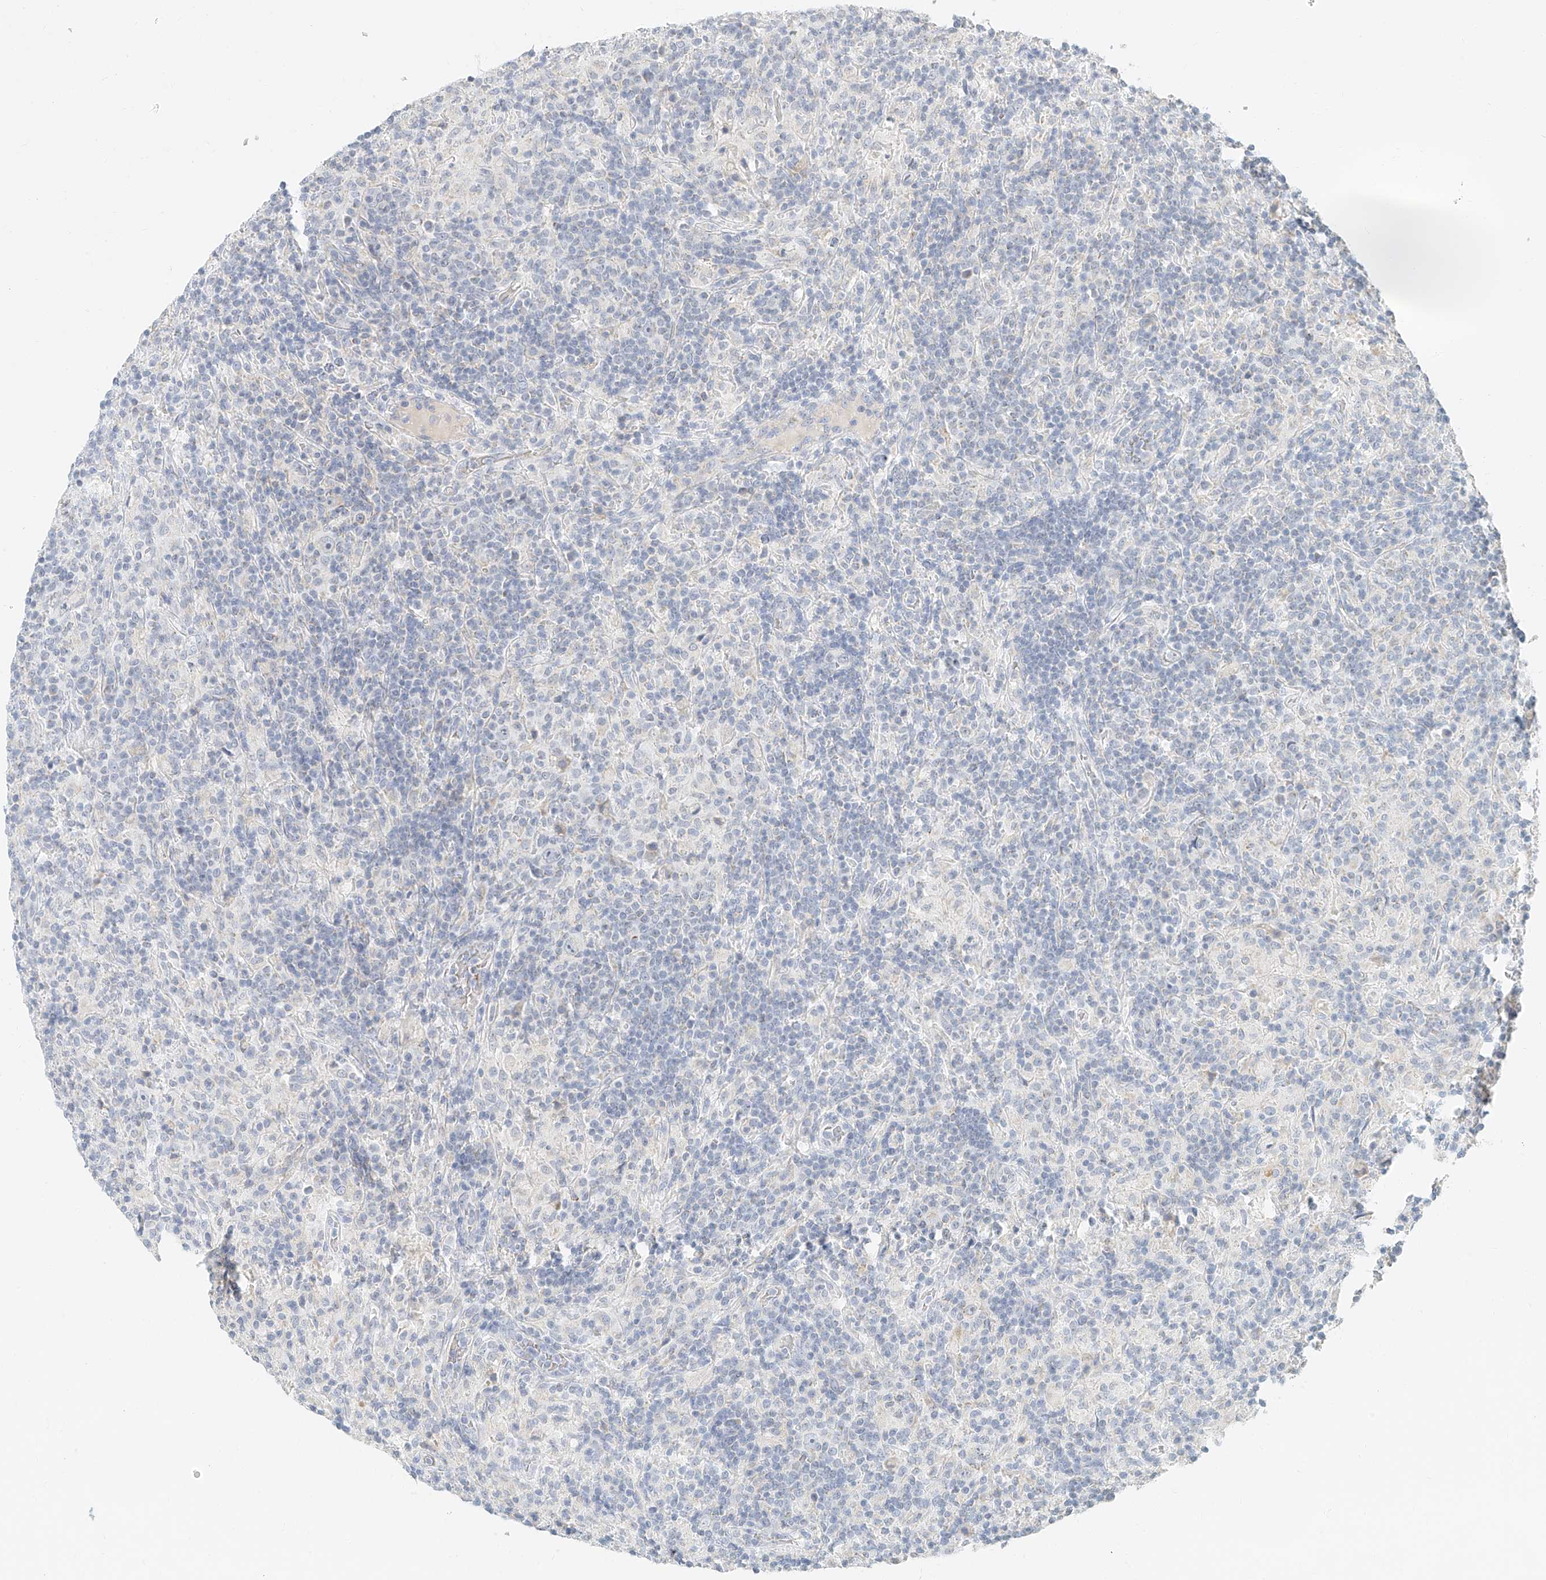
{"staining": {"intensity": "negative", "quantity": "none", "location": "none"}, "tissue": "lymphoma", "cell_type": "Tumor cells", "image_type": "cancer", "snomed": [{"axis": "morphology", "description": "Hodgkin's disease, NOS"}, {"axis": "topography", "description": "Lymph node"}], "caption": "Immunohistochemistry histopathology image of Hodgkin's disease stained for a protein (brown), which displays no staining in tumor cells.", "gene": "CXorf58", "patient": {"sex": "male", "age": 70}}